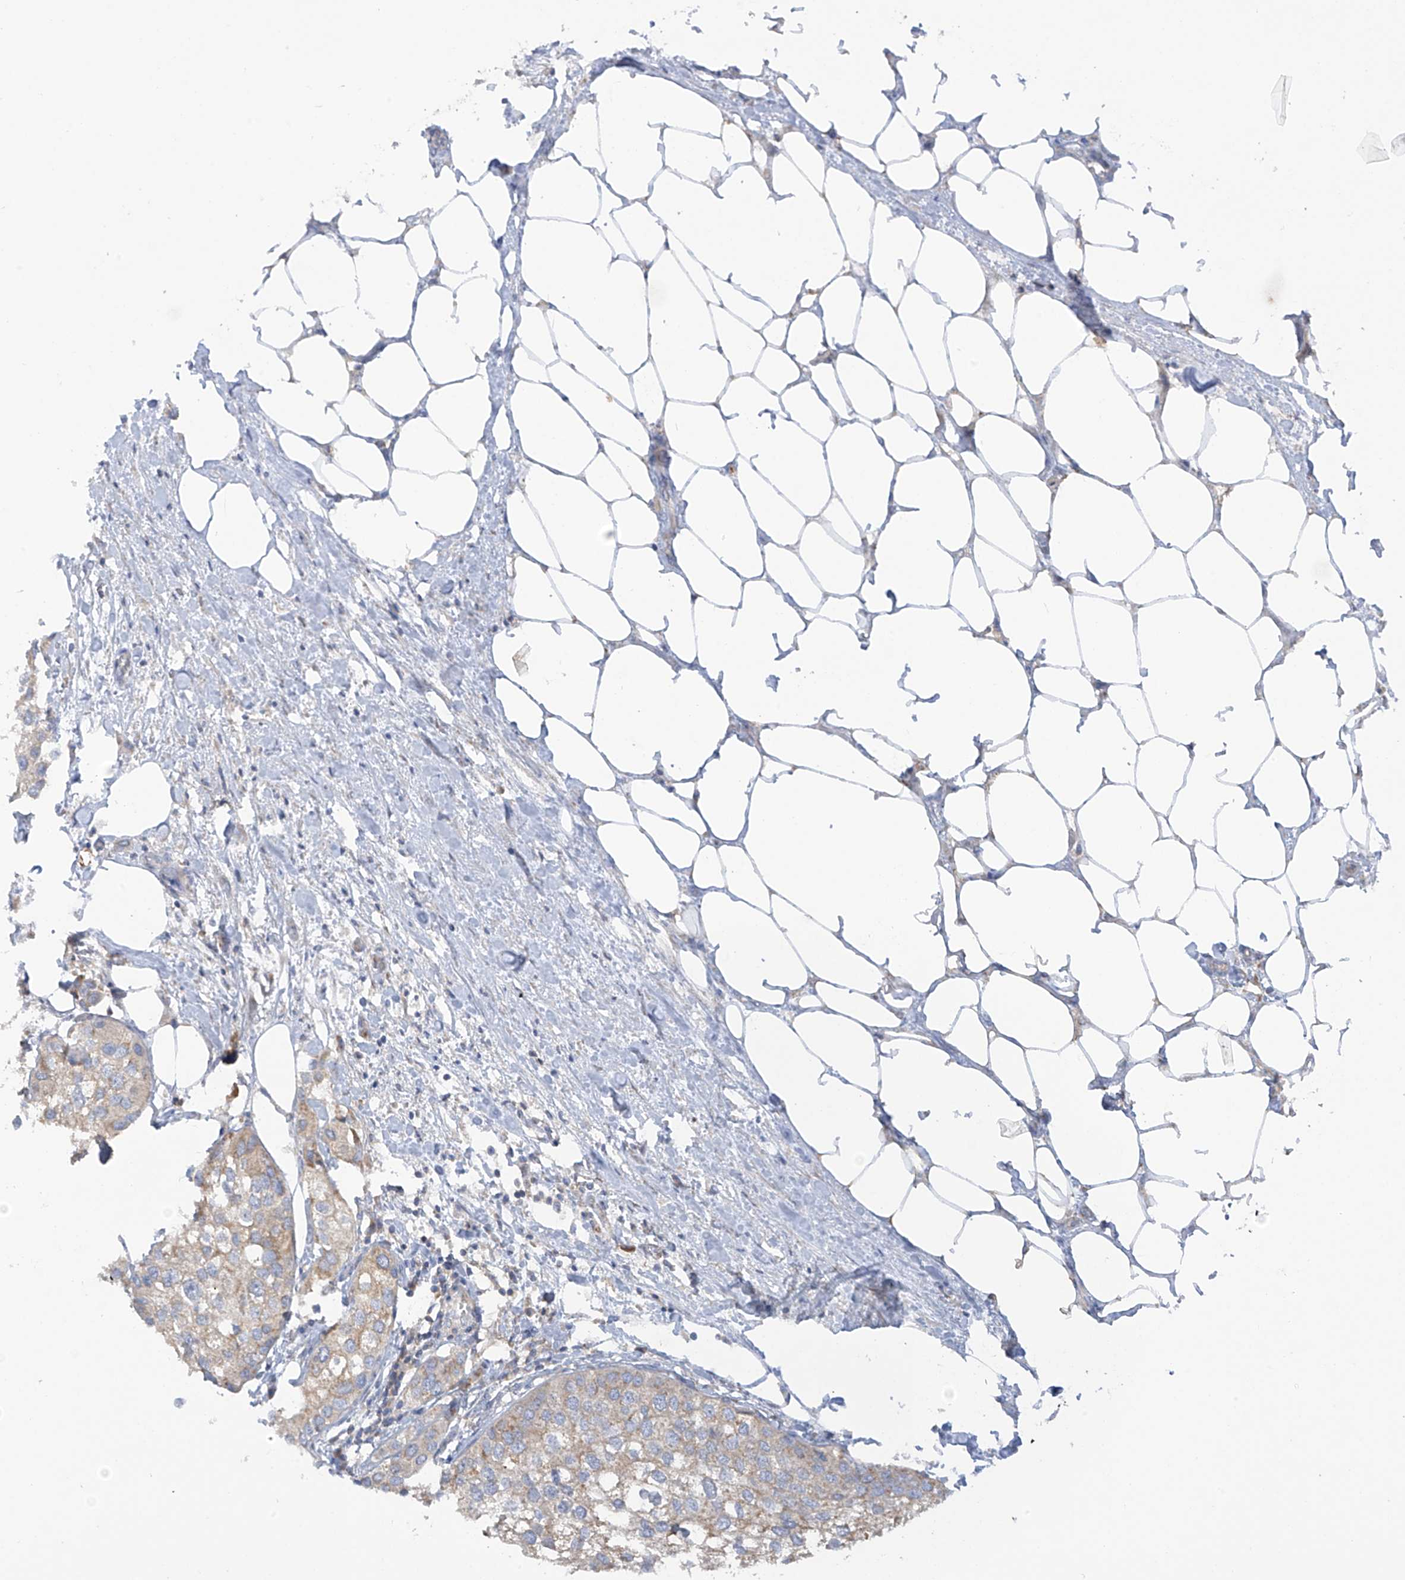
{"staining": {"intensity": "weak", "quantity": ">75%", "location": "cytoplasmic/membranous"}, "tissue": "urothelial cancer", "cell_type": "Tumor cells", "image_type": "cancer", "snomed": [{"axis": "morphology", "description": "Urothelial carcinoma, High grade"}, {"axis": "topography", "description": "Urinary bladder"}], "caption": "There is low levels of weak cytoplasmic/membranous staining in tumor cells of high-grade urothelial carcinoma, as demonstrated by immunohistochemical staining (brown color).", "gene": "METTL18", "patient": {"sex": "male", "age": 64}}